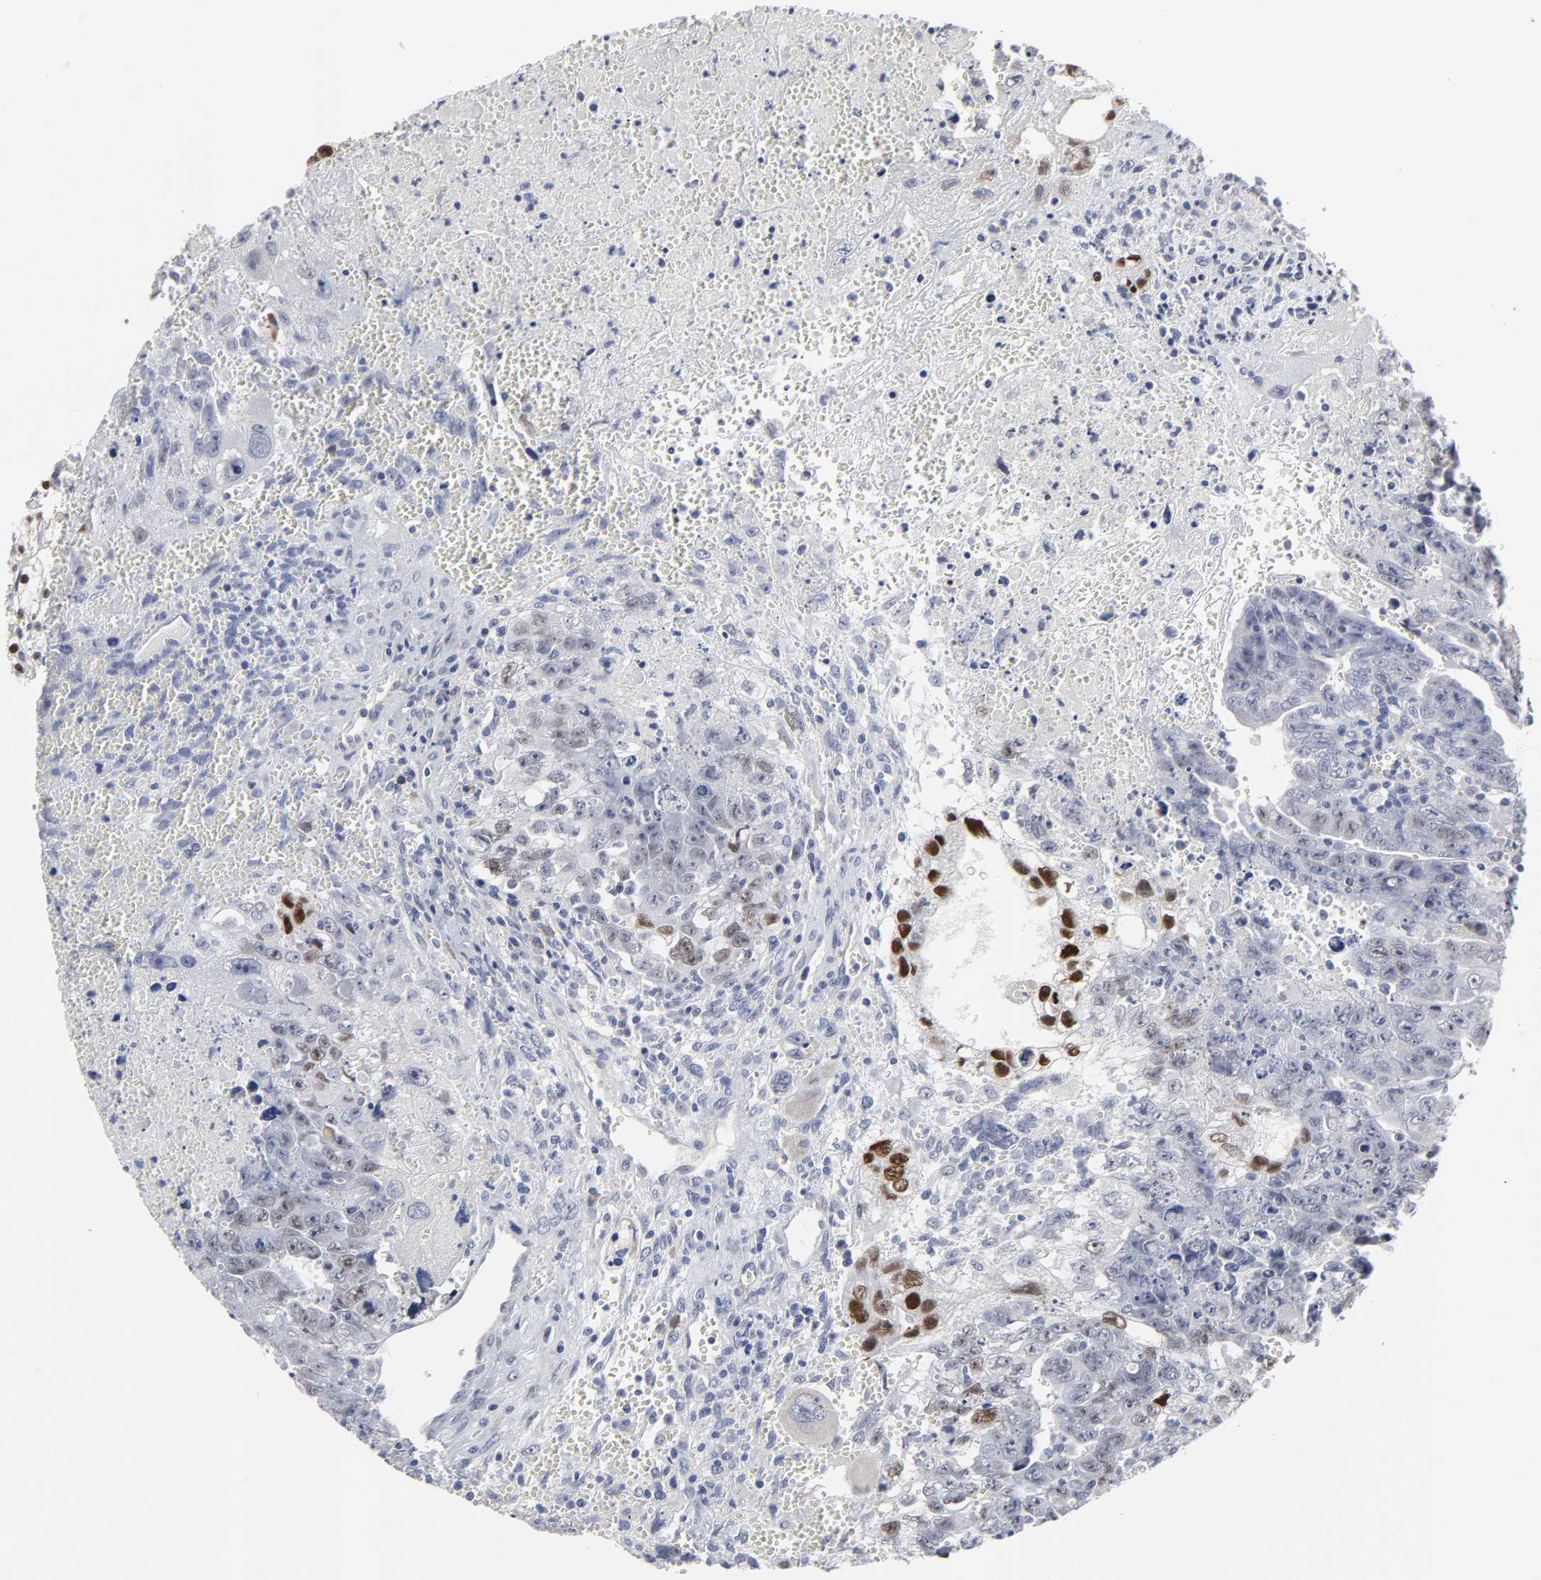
{"staining": {"intensity": "strong", "quantity": "<25%", "location": "nuclear"}, "tissue": "testis cancer", "cell_type": "Tumor cells", "image_type": "cancer", "snomed": [{"axis": "morphology", "description": "Carcinoma, Embryonal, NOS"}, {"axis": "topography", "description": "Testis"}], "caption": "An image showing strong nuclear expression in approximately <25% of tumor cells in testis cancer, as visualized by brown immunohistochemical staining.", "gene": "HNF4A", "patient": {"sex": "male", "age": 28}}